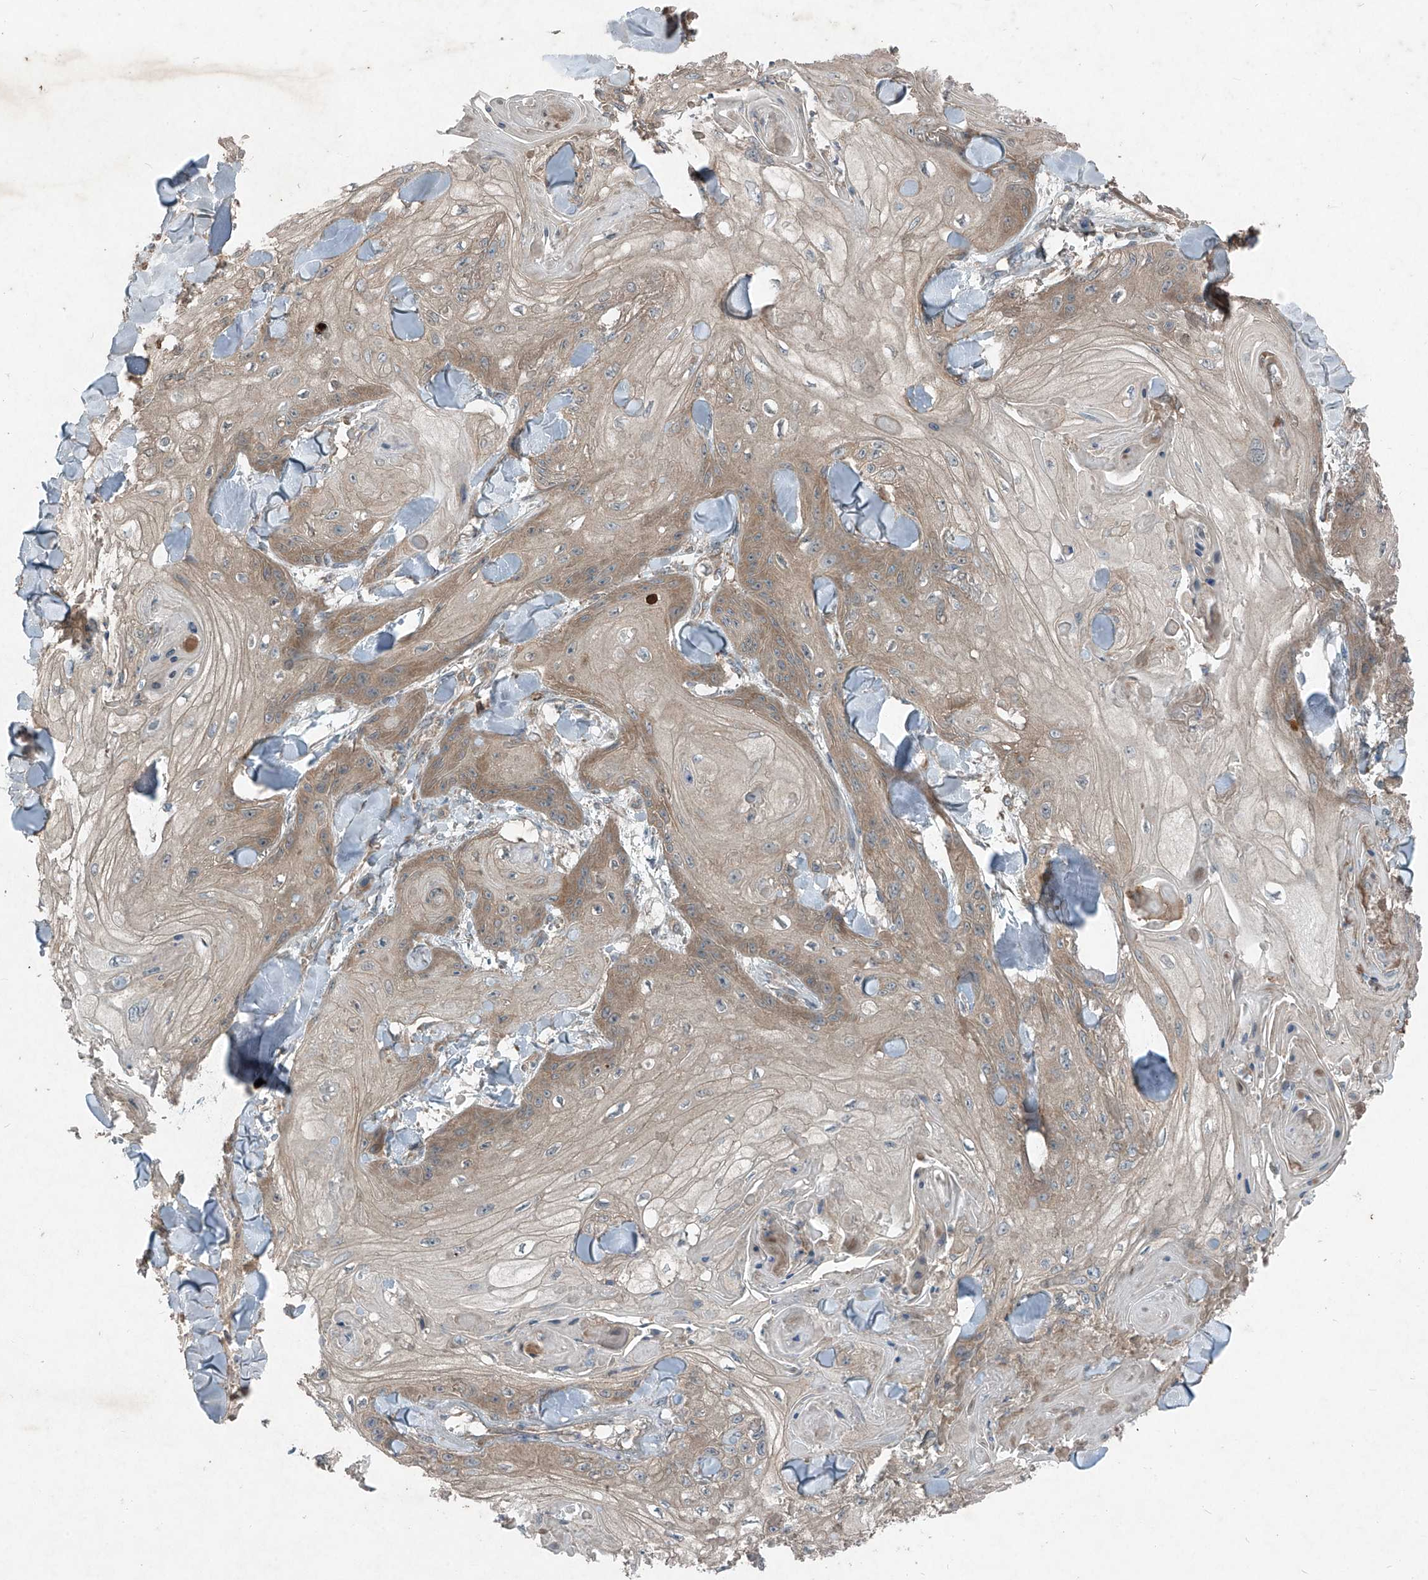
{"staining": {"intensity": "moderate", "quantity": "<25%", "location": "cytoplasmic/membranous"}, "tissue": "skin cancer", "cell_type": "Tumor cells", "image_type": "cancer", "snomed": [{"axis": "morphology", "description": "Squamous cell carcinoma, NOS"}, {"axis": "topography", "description": "Skin"}], "caption": "Squamous cell carcinoma (skin) stained with immunohistochemistry demonstrates moderate cytoplasmic/membranous expression in about <25% of tumor cells. The staining is performed using DAB brown chromogen to label protein expression. The nuclei are counter-stained blue using hematoxylin.", "gene": "FOXRED2", "patient": {"sex": "male", "age": 74}}